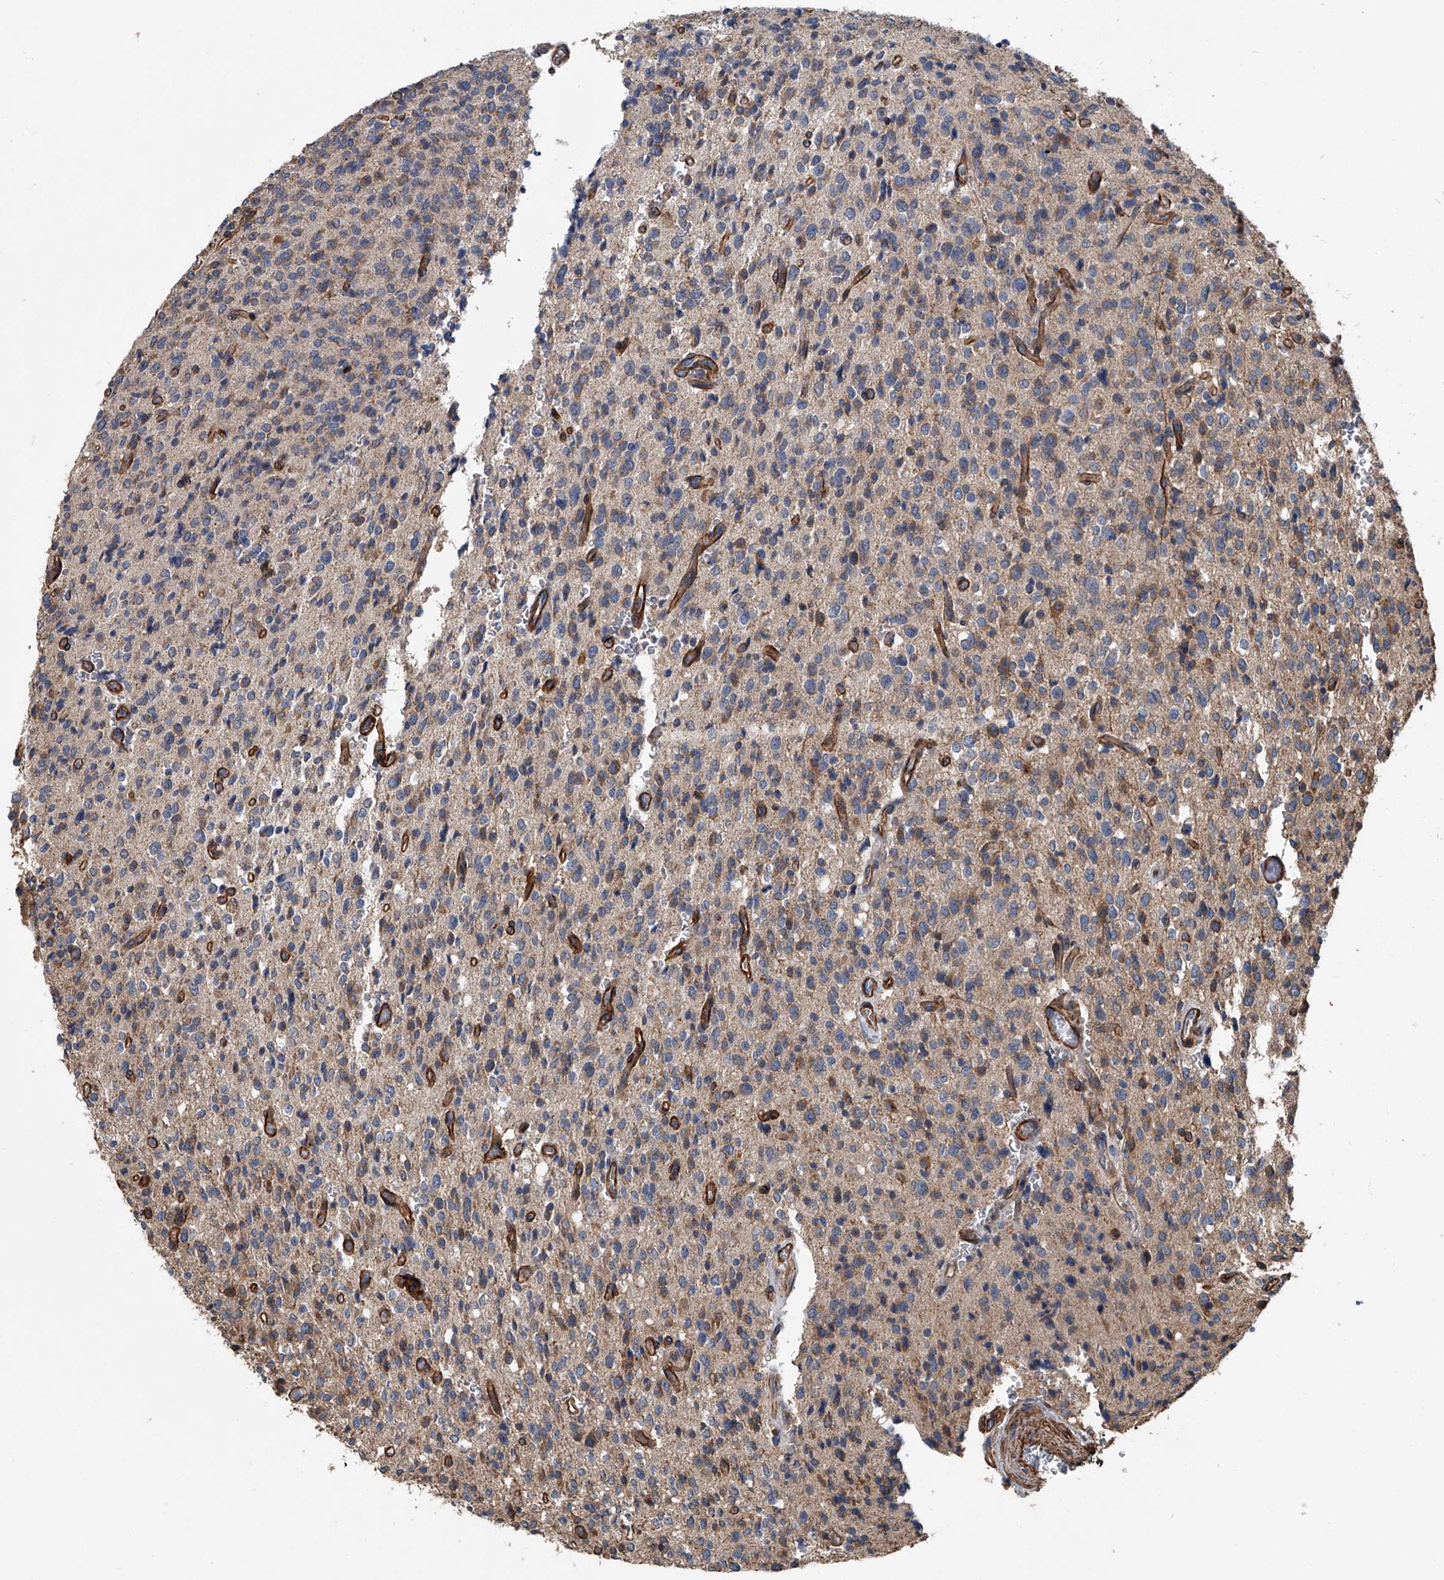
{"staining": {"intensity": "weak", "quantity": "<25%", "location": "cytoplasmic/membranous"}, "tissue": "glioma", "cell_type": "Tumor cells", "image_type": "cancer", "snomed": [{"axis": "morphology", "description": "Glioma, malignant, High grade"}, {"axis": "topography", "description": "Brain"}], "caption": "Tumor cells are negative for brown protein staining in malignant high-grade glioma.", "gene": "LDLRAD2", "patient": {"sex": "male", "age": 34}}